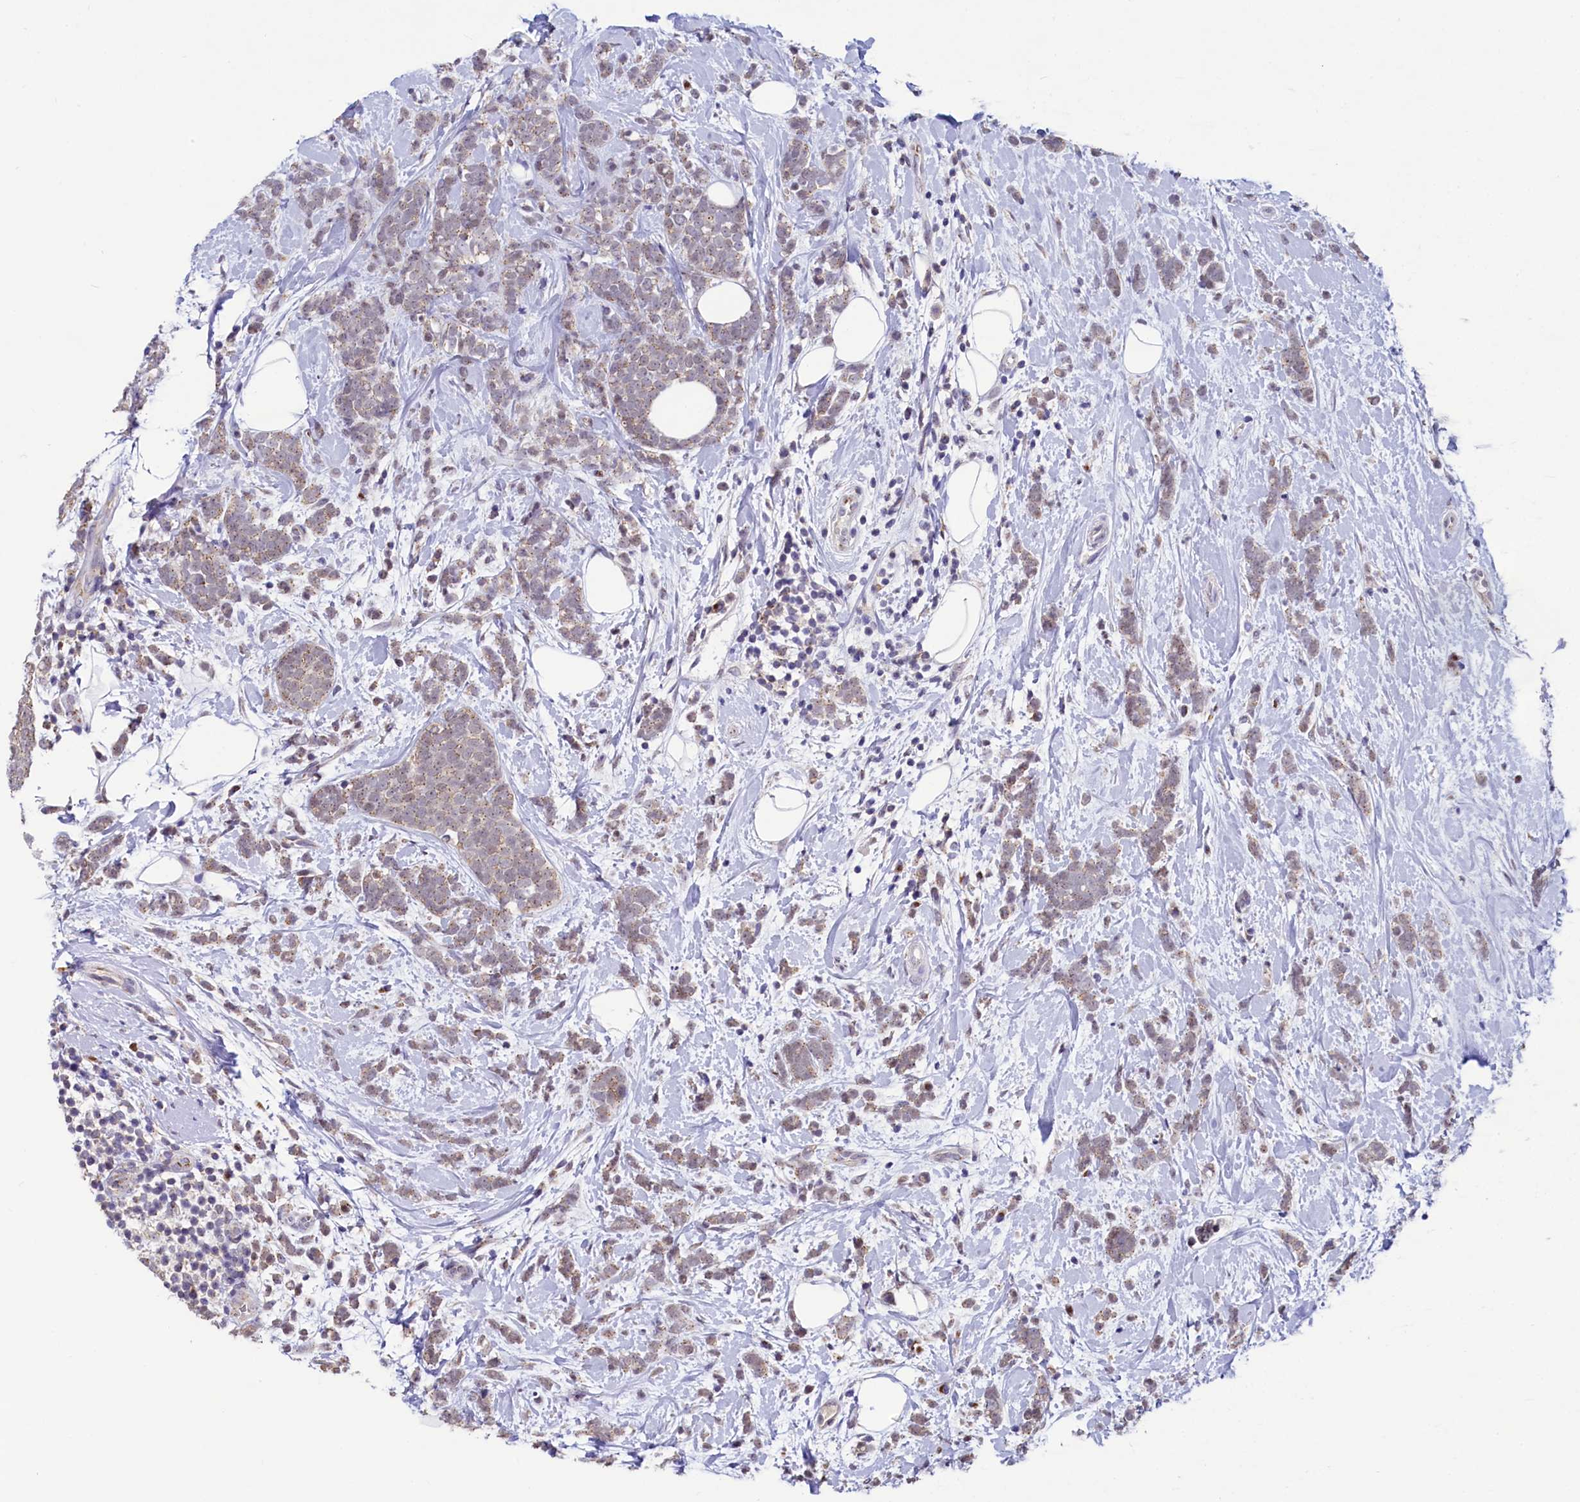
{"staining": {"intensity": "weak", "quantity": ">75%", "location": "cytoplasmic/membranous"}, "tissue": "breast cancer", "cell_type": "Tumor cells", "image_type": "cancer", "snomed": [{"axis": "morphology", "description": "Lobular carcinoma"}, {"axis": "topography", "description": "Breast"}], "caption": "This histopathology image demonstrates lobular carcinoma (breast) stained with immunohistochemistry to label a protein in brown. The cytoplasmic/membranous of tumor cells show weak positivity for the protein. Nuclei are counter-stained blue.", "gene": "SEC24C", "patient": {"sex": "female", "age": 58}}